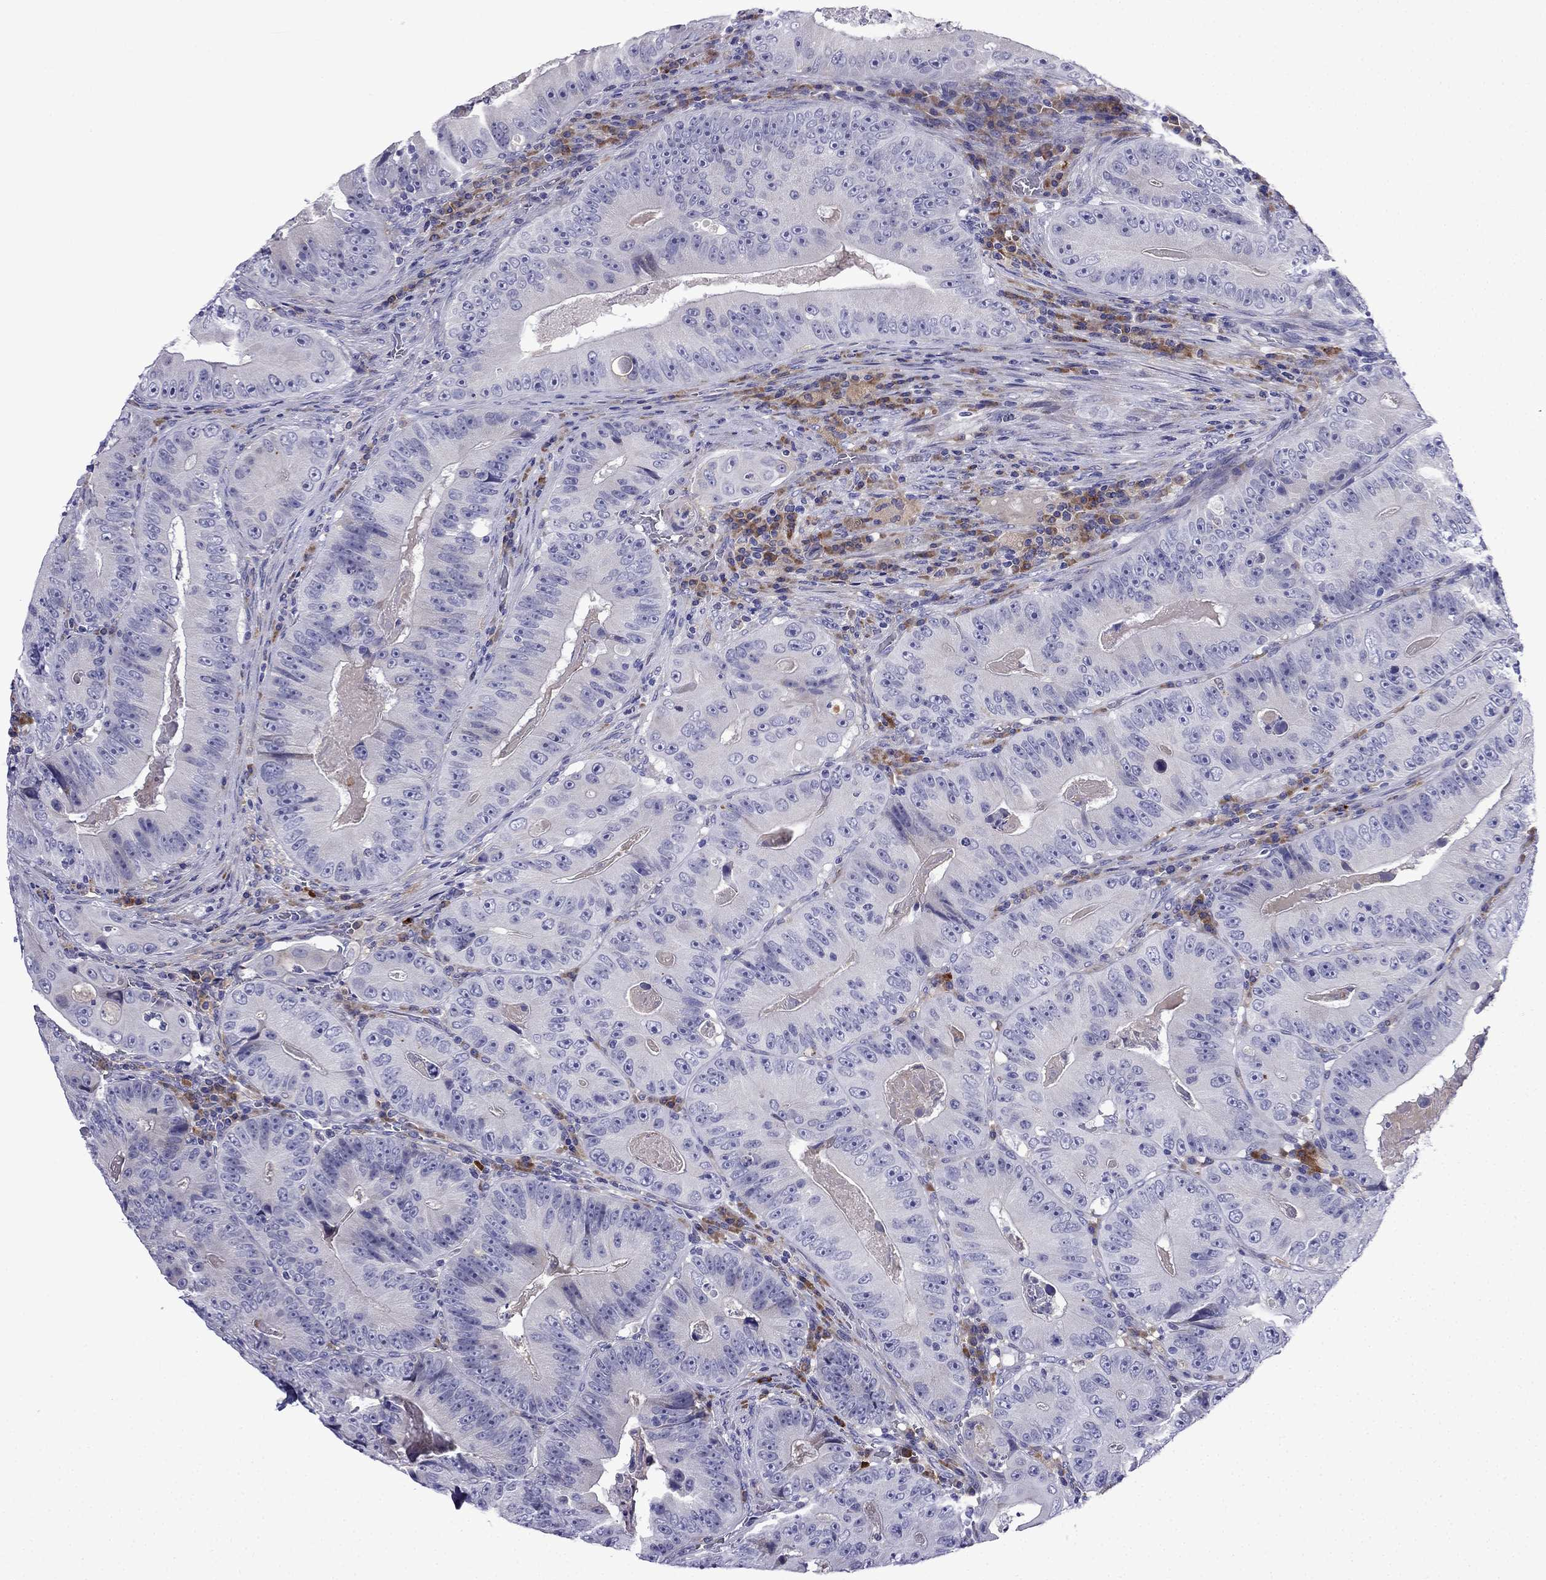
{"staining": {"intensity": "negative", "quantity": "none", "location": "none"}, "tissue": "colorectal cancer", "cell_type": "Tumor cells", "image_type": "cancer", "snomed": [{"axis": "morphology", "description": "Adenocarcinoma, NOS"}, {"axis": "topography", "description": "Colon"}], "caption": "The photomicrograph shows no staining of tumor cells in adenocarcinoma (colorectal).", "gene": "TSSK4", "patient": {"sex": "female", "age": 86}}